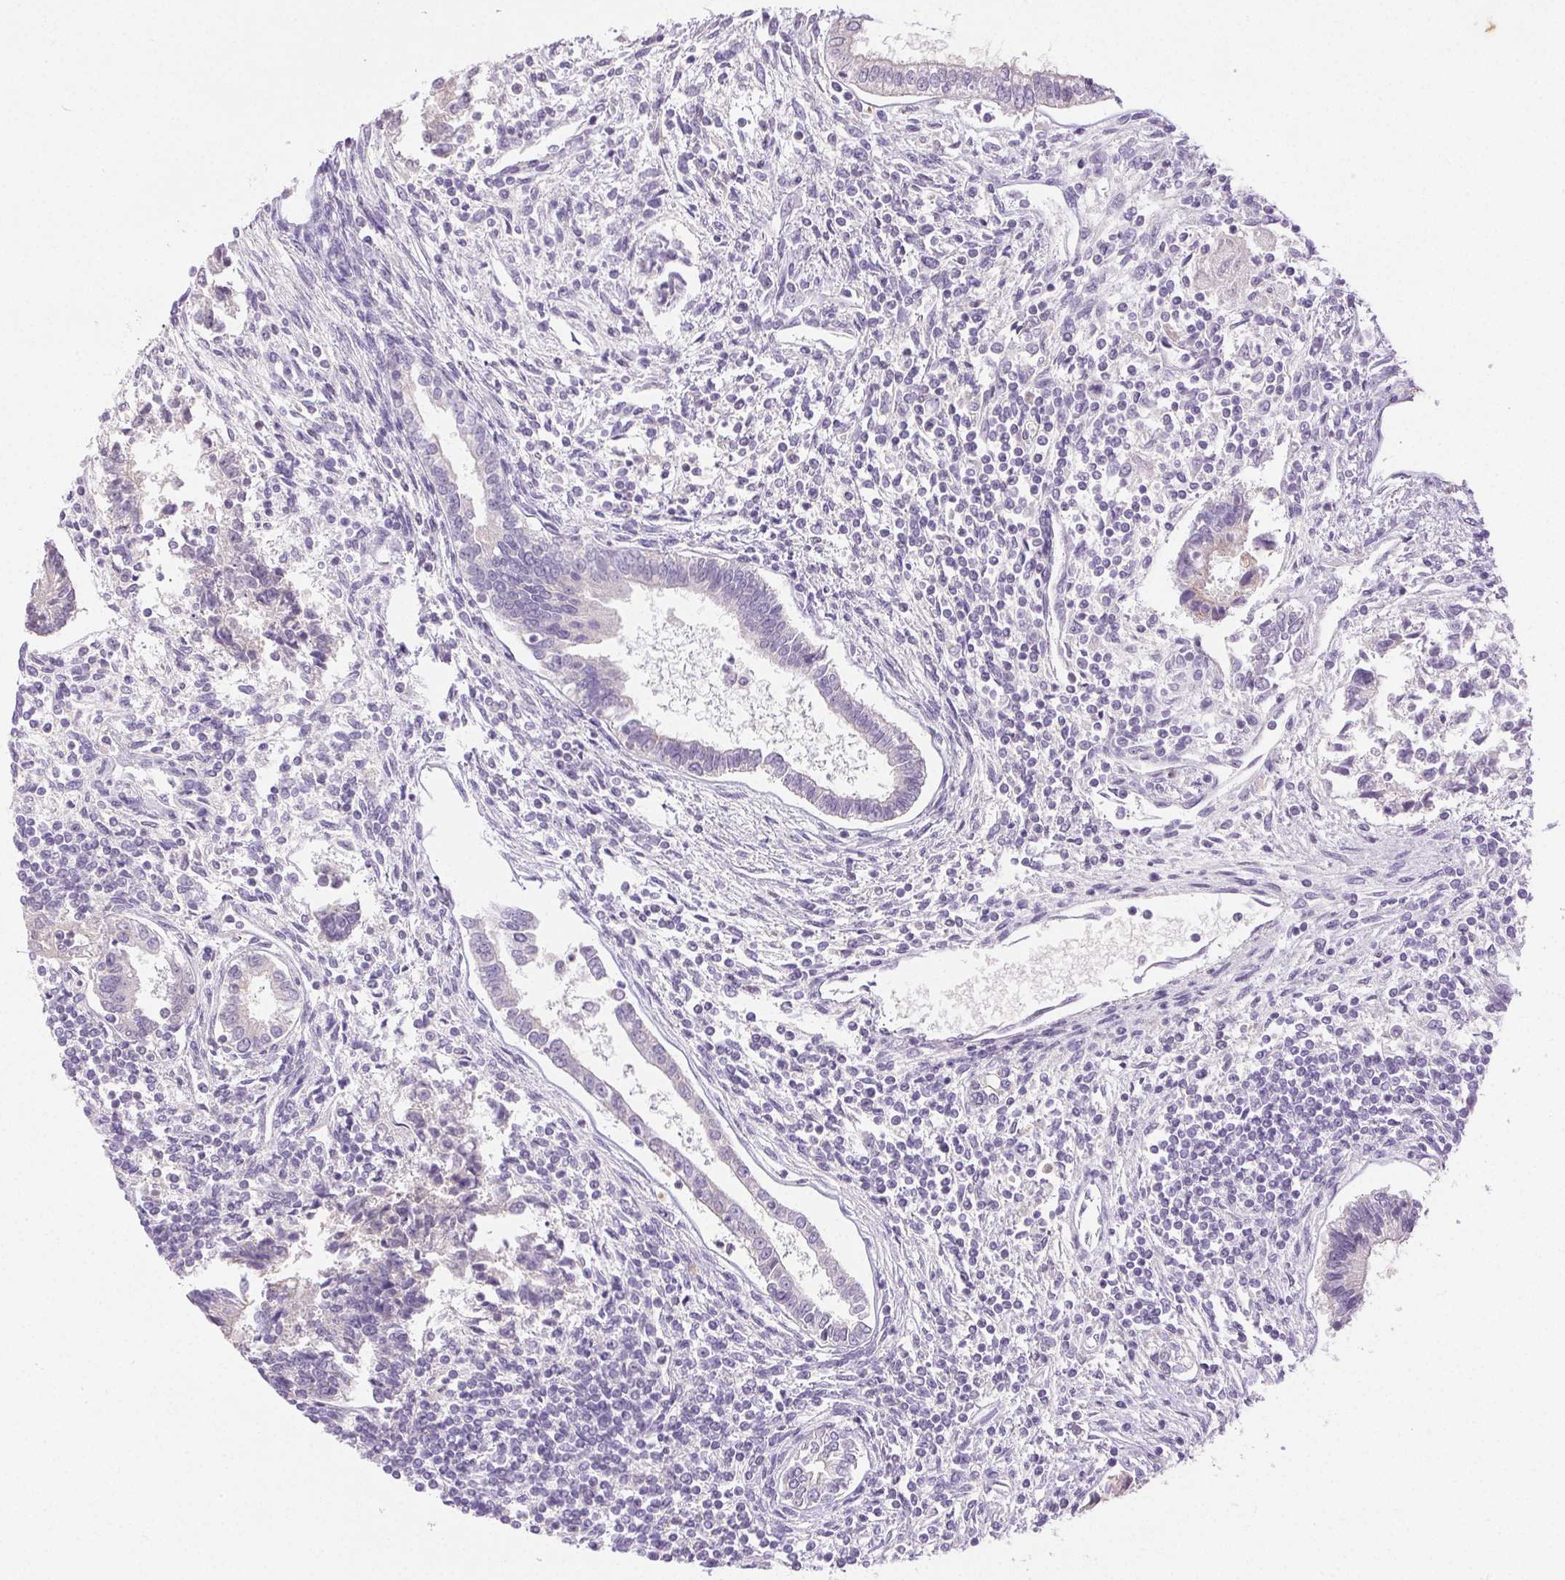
{"staining": {"intensity": "negative", "quantity": "none", "location": "none"}, "tissue": "testis cancer", "cell_type": "Tumor cells", "image_type": "cancer", "snomed": [{"axis": "morphology", "description": "Carcinoma, Embryonal, NOS"}, {"axis": "topography", "description": "Testis"}], "caption": "This is an IHC photomicrograph of human testis cancer (embryonal carcinoma). There is no expression in tumor cells.", "gene": "EMX2", "patient": {"sex": "male", "age": 37}}